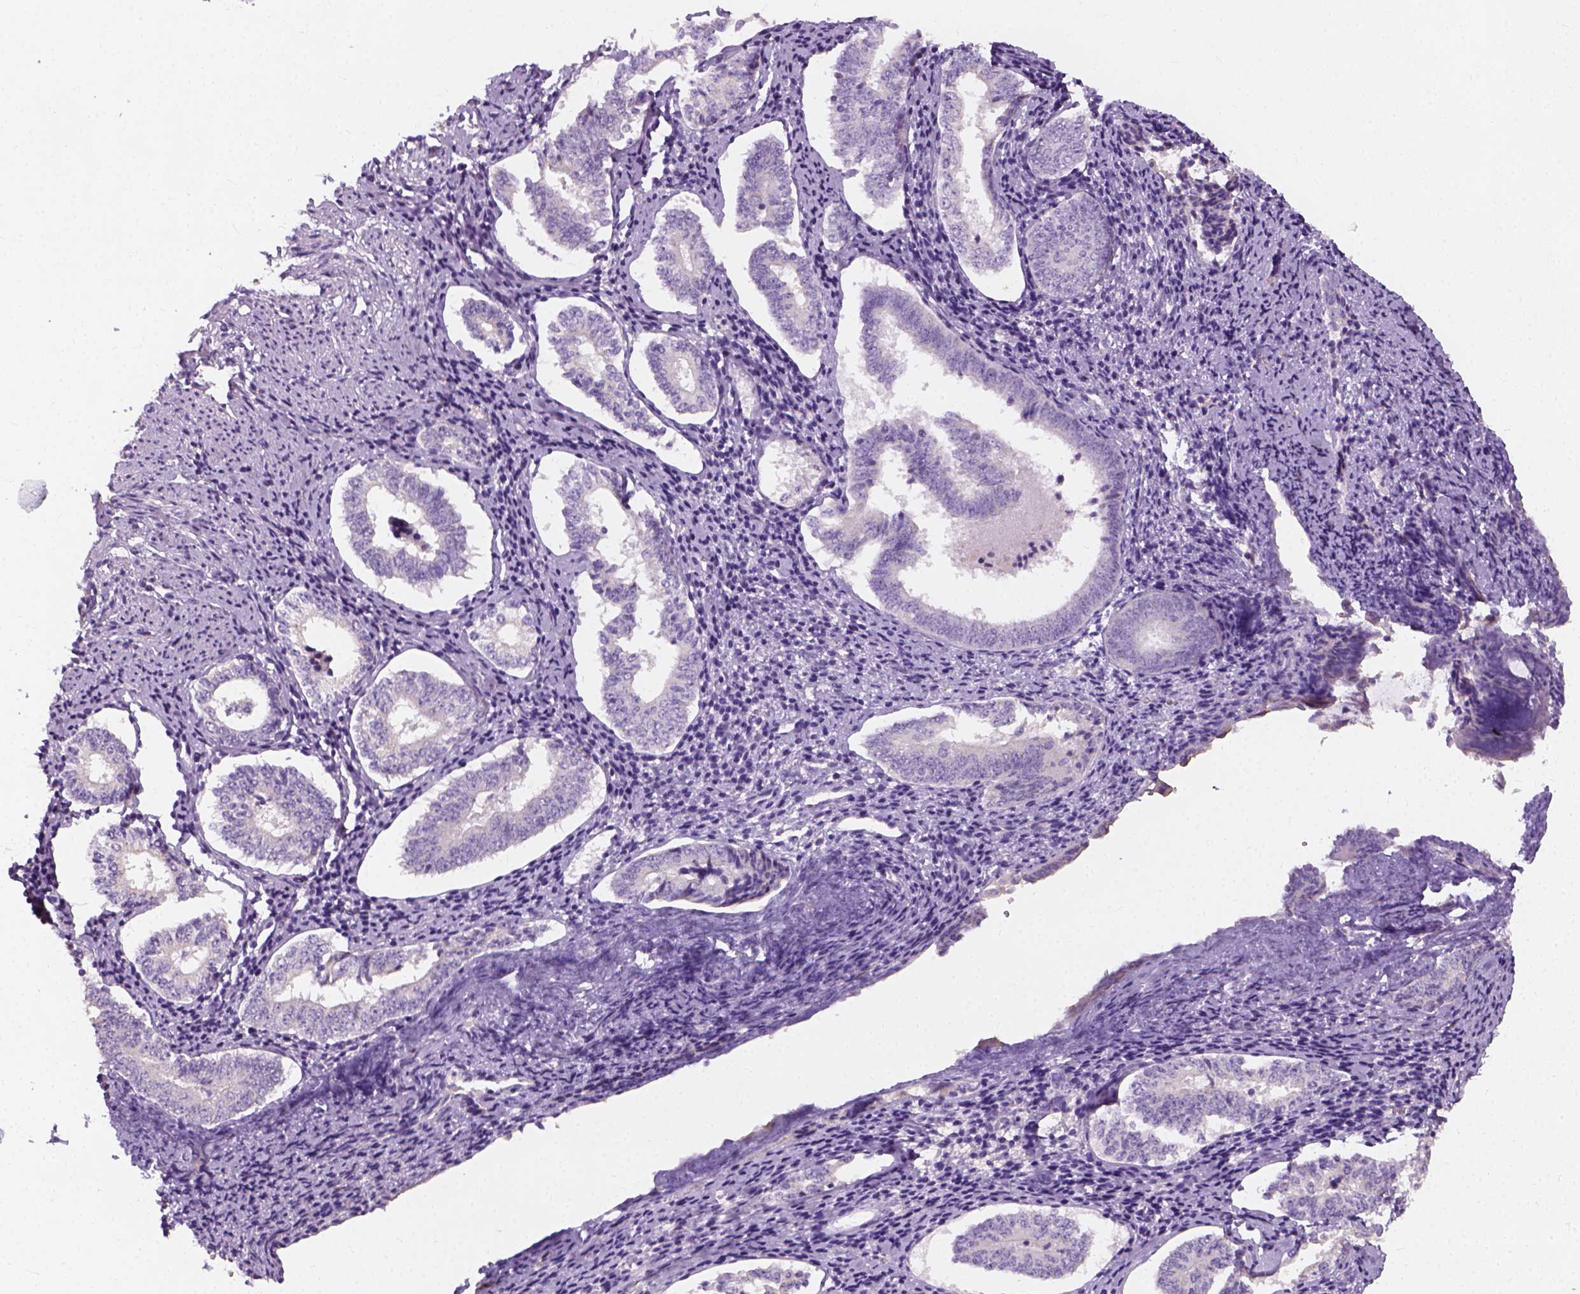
{"staining": {"intensity": "negative", "quantity": "none", "location": "none"}, "tissue": "cervical cancer", "cell_type": "Tumor cells", "image_type": "cancer", "snomed": [{"axis": "morphology", "description": "Squamous cell carcinoma, NOS"}, {"axis": "topography", "description": "Cervix"}], "caption": "Immunohistochemistry histopathology image of squamous cell carcinoma (cervical) stained for a protein (brown), which demonstrates no staining in tumor cells.", "gene": "DHCR24", "patient": {"sex": "female", "age": 59}}